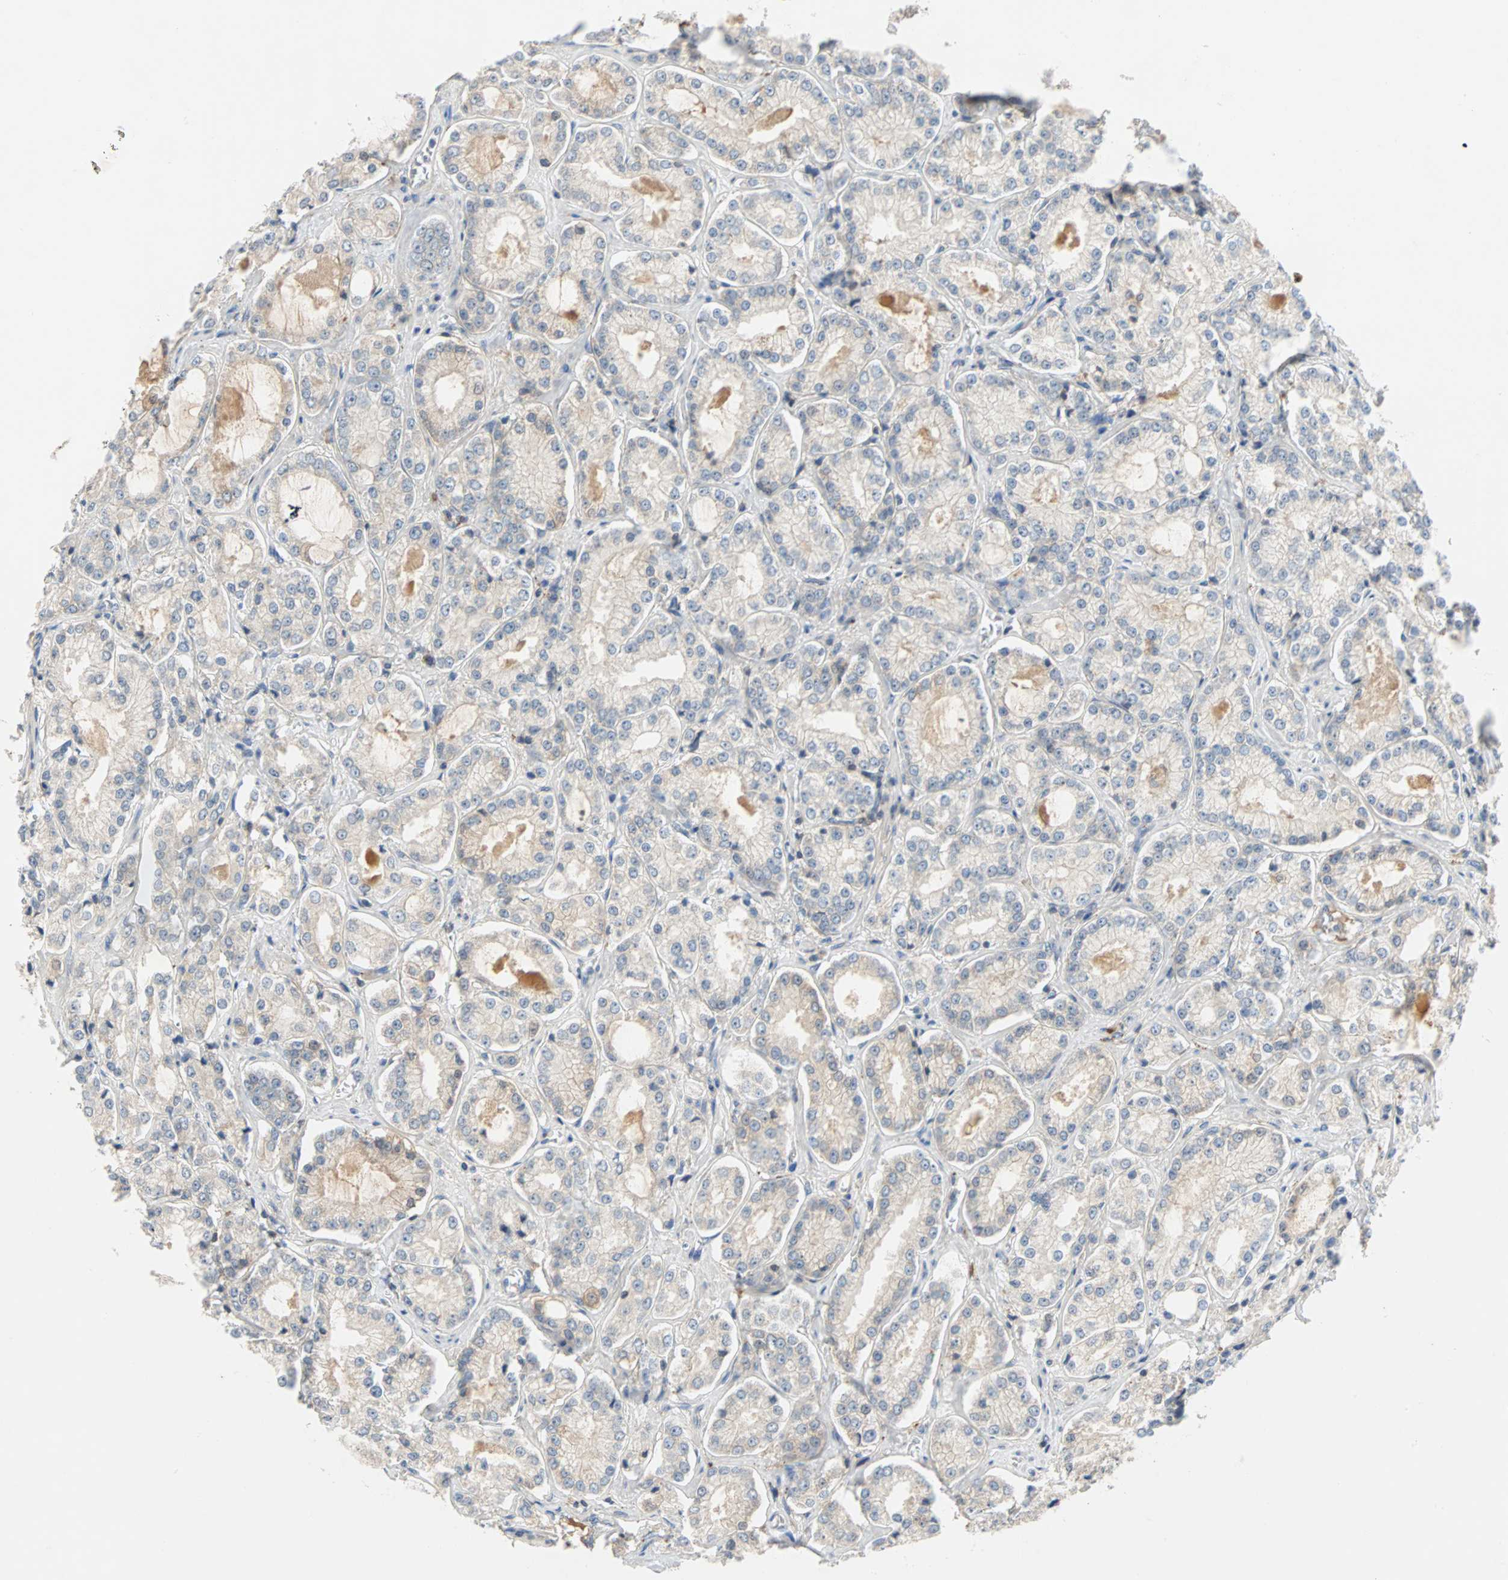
{"staining": {"intensity": "negative", "quantity": "none", "location": "none"}, "tissue": "prostate cancer", "cell_type": "Tumor cells", "image_type": "cancer", "snomed": [{"axis": "morphology", "description": "Adenocarcinoma, High grade"}, {"axis": "topography", "description": "Prostate"}], "caption": "Immunohistochemical staining of human prostate adenocarcinoma (high-grade) demonstrates no significant staining in tumor cells.", "gene": "MAP4K1", "patient": {"sex": "male", "age": 73}}